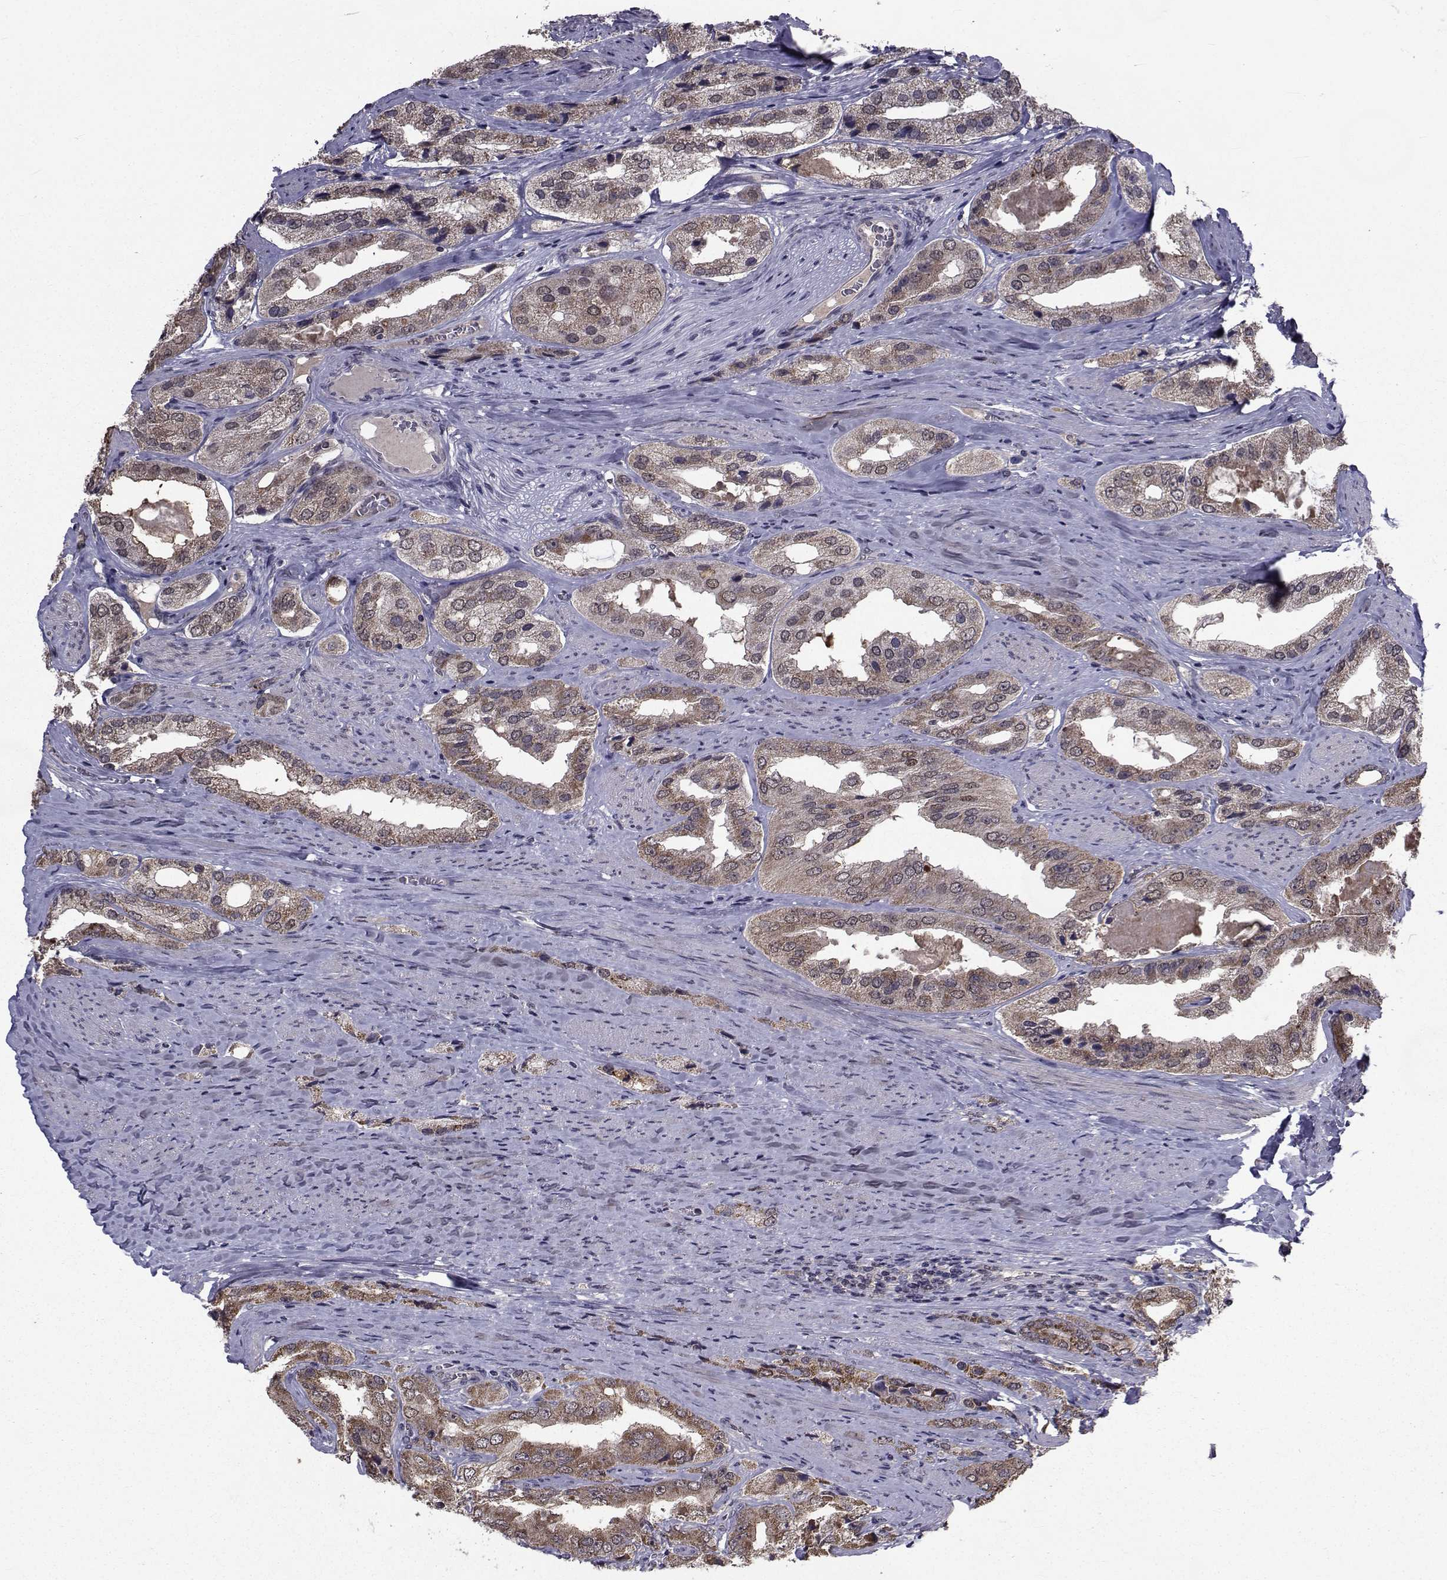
{"staining": {"intensity": "moderate", "quantity": ">75%", "location": "cytoplasmic/membranous"}, "tissue": "prostate cancer", "cell_type": "Tumor cells", "image_type": "cancer", "snomed": [{"axis": "morphology", "description": "Adenocarcinoma, Low grade"}, {"axis": "topography", "description": "Prostate"}], "caption": "Prostate low-grade adenocarcinoma was stained to show a protein in brown. There is medium levels of moderate cytoplasmic/membranous staining in about >75% of tumor cells.", "gene": "CYP2S1", "patient": {"sex": "male", "age": 69}}